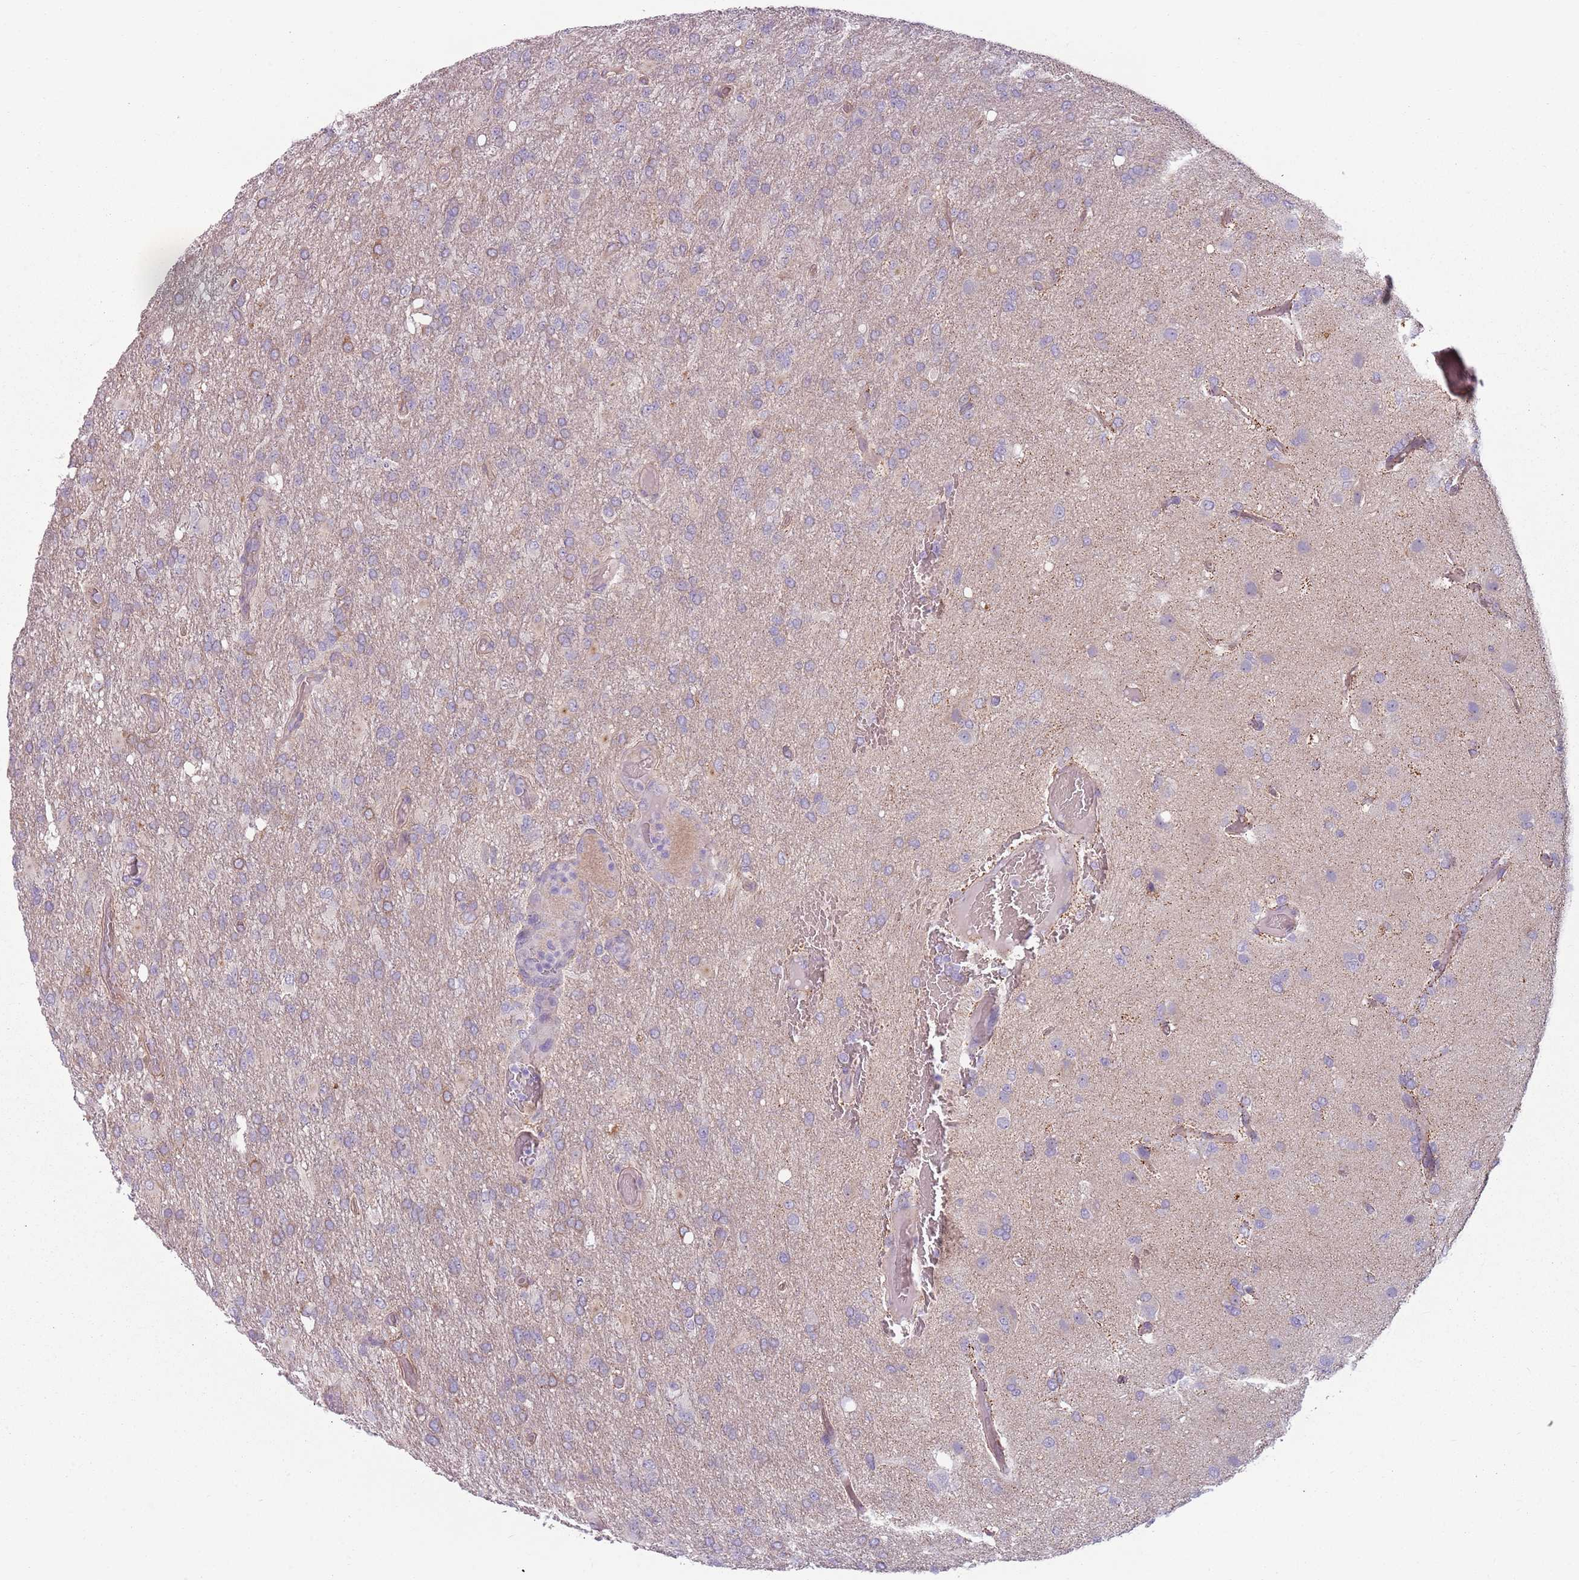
{"staining": {"intensity": "negative", "quantity": "none", "location": "none"}, "tissue": "glioma", "cell_type": "Tumor cells", "image_type": "cancer", "snomed": [{"axis": "morphology", "description": "Glioma, malignant, High grade"}, {"axis": "topography", "description": "Brain"}], "caption": "IHC of malignant glioma (high-grade) displays no positivity in tumor cells.", "gene": "TLCD2", "patient": {"sex": "female", "age": 74}}